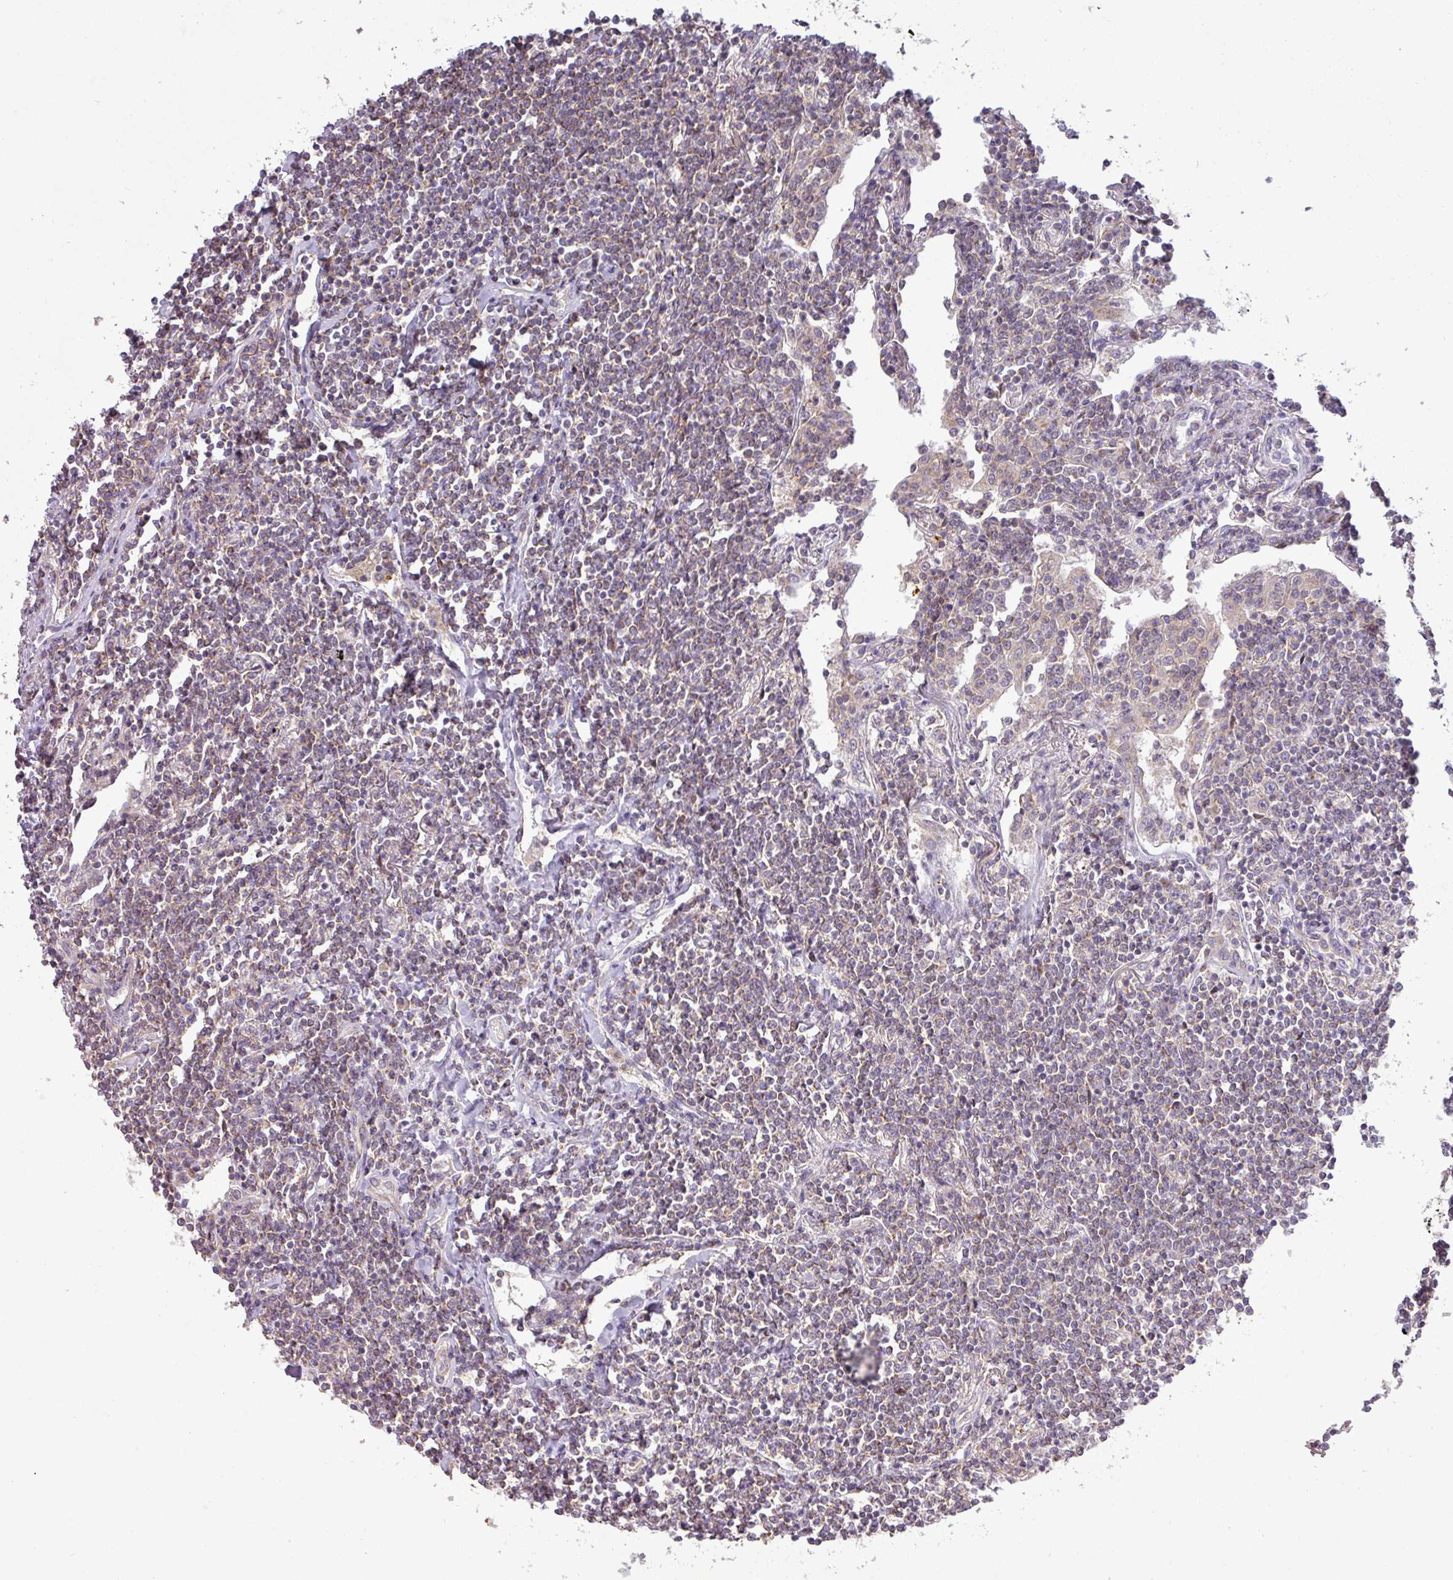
{"staining": {"intensity": "weak", "quantity": "25%-75%", "location": "cytoplasmic/membranous"}, "tissue": "lymphoma", "cell_type": "Tumor cells", "image_type": "cancer", "snomed": [{"axis": "morphology", "description": "Malignant lymphoma, non-Hodgkin's type, Low grade"}, {"axis": "topography", "description": "Lung"}], "caption": "Lymphoma stained for a protein shows weak cytoplasmic/membranous positivity in tumor cells.", "gene": "ZNF211", "patient": {"sex": "female", "age": 71}}